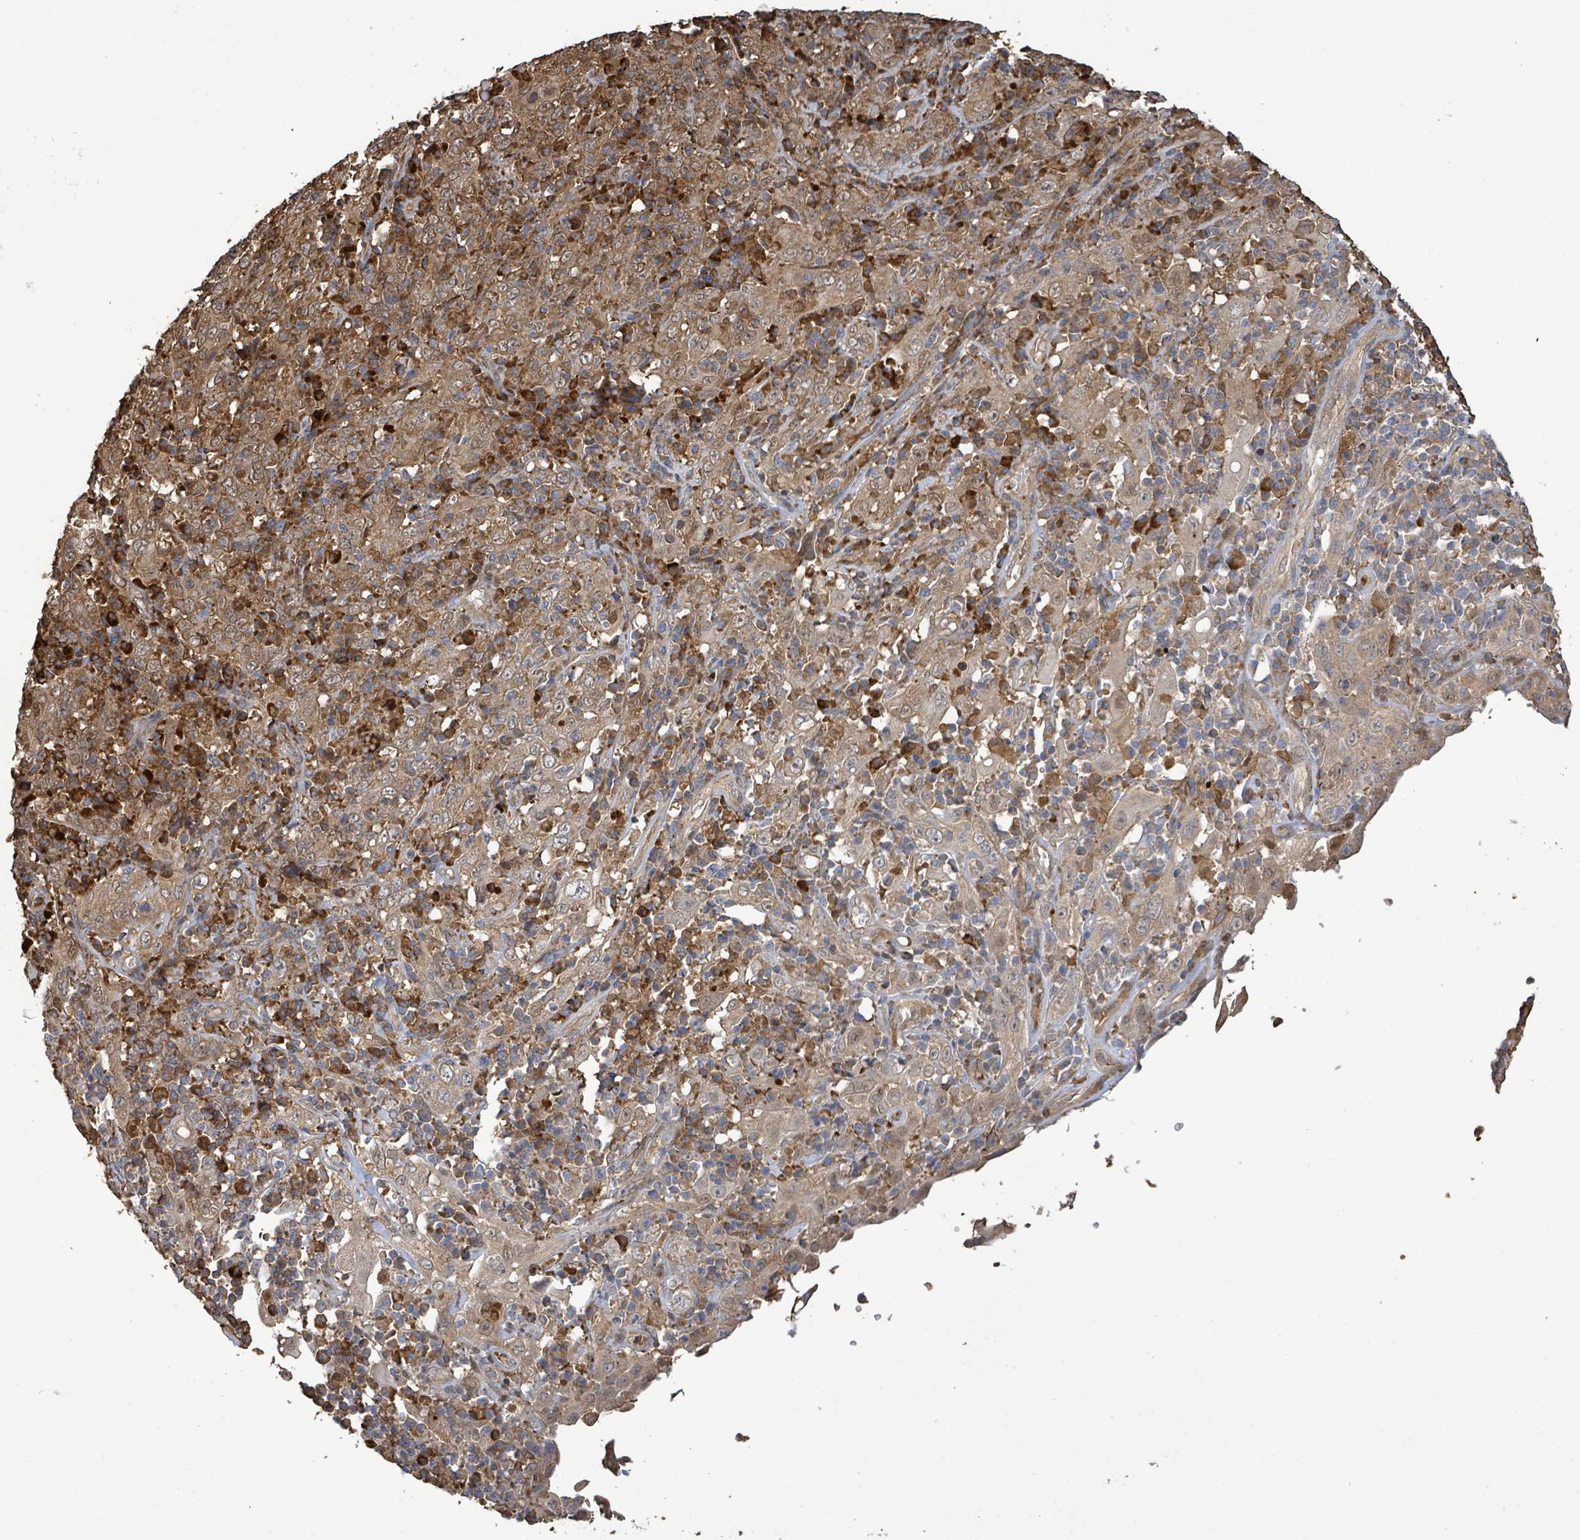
{"staining": {"intensity": "moderate", "quantity": ">75%", "location": "cytoplasmic/membranous"}, "tissue": "cervical cancer", "cell_type": "Tumor cells", "image_type": "cancer", "snomed": [{"axis": "morphology", "description": "Squamous cell carcinoma, NOS"}, {"axis": "topography", "description": "Cervix"}], "caption": "DAB immunohistochemical staining of human squamous cell carcinoma (cervical) reveals moderate cytoplasmic/membranous protein positivity in approximately >75% of tumor cells.", "gene": "ARPIN", "patient": {"sex": "female", "age": 46}}